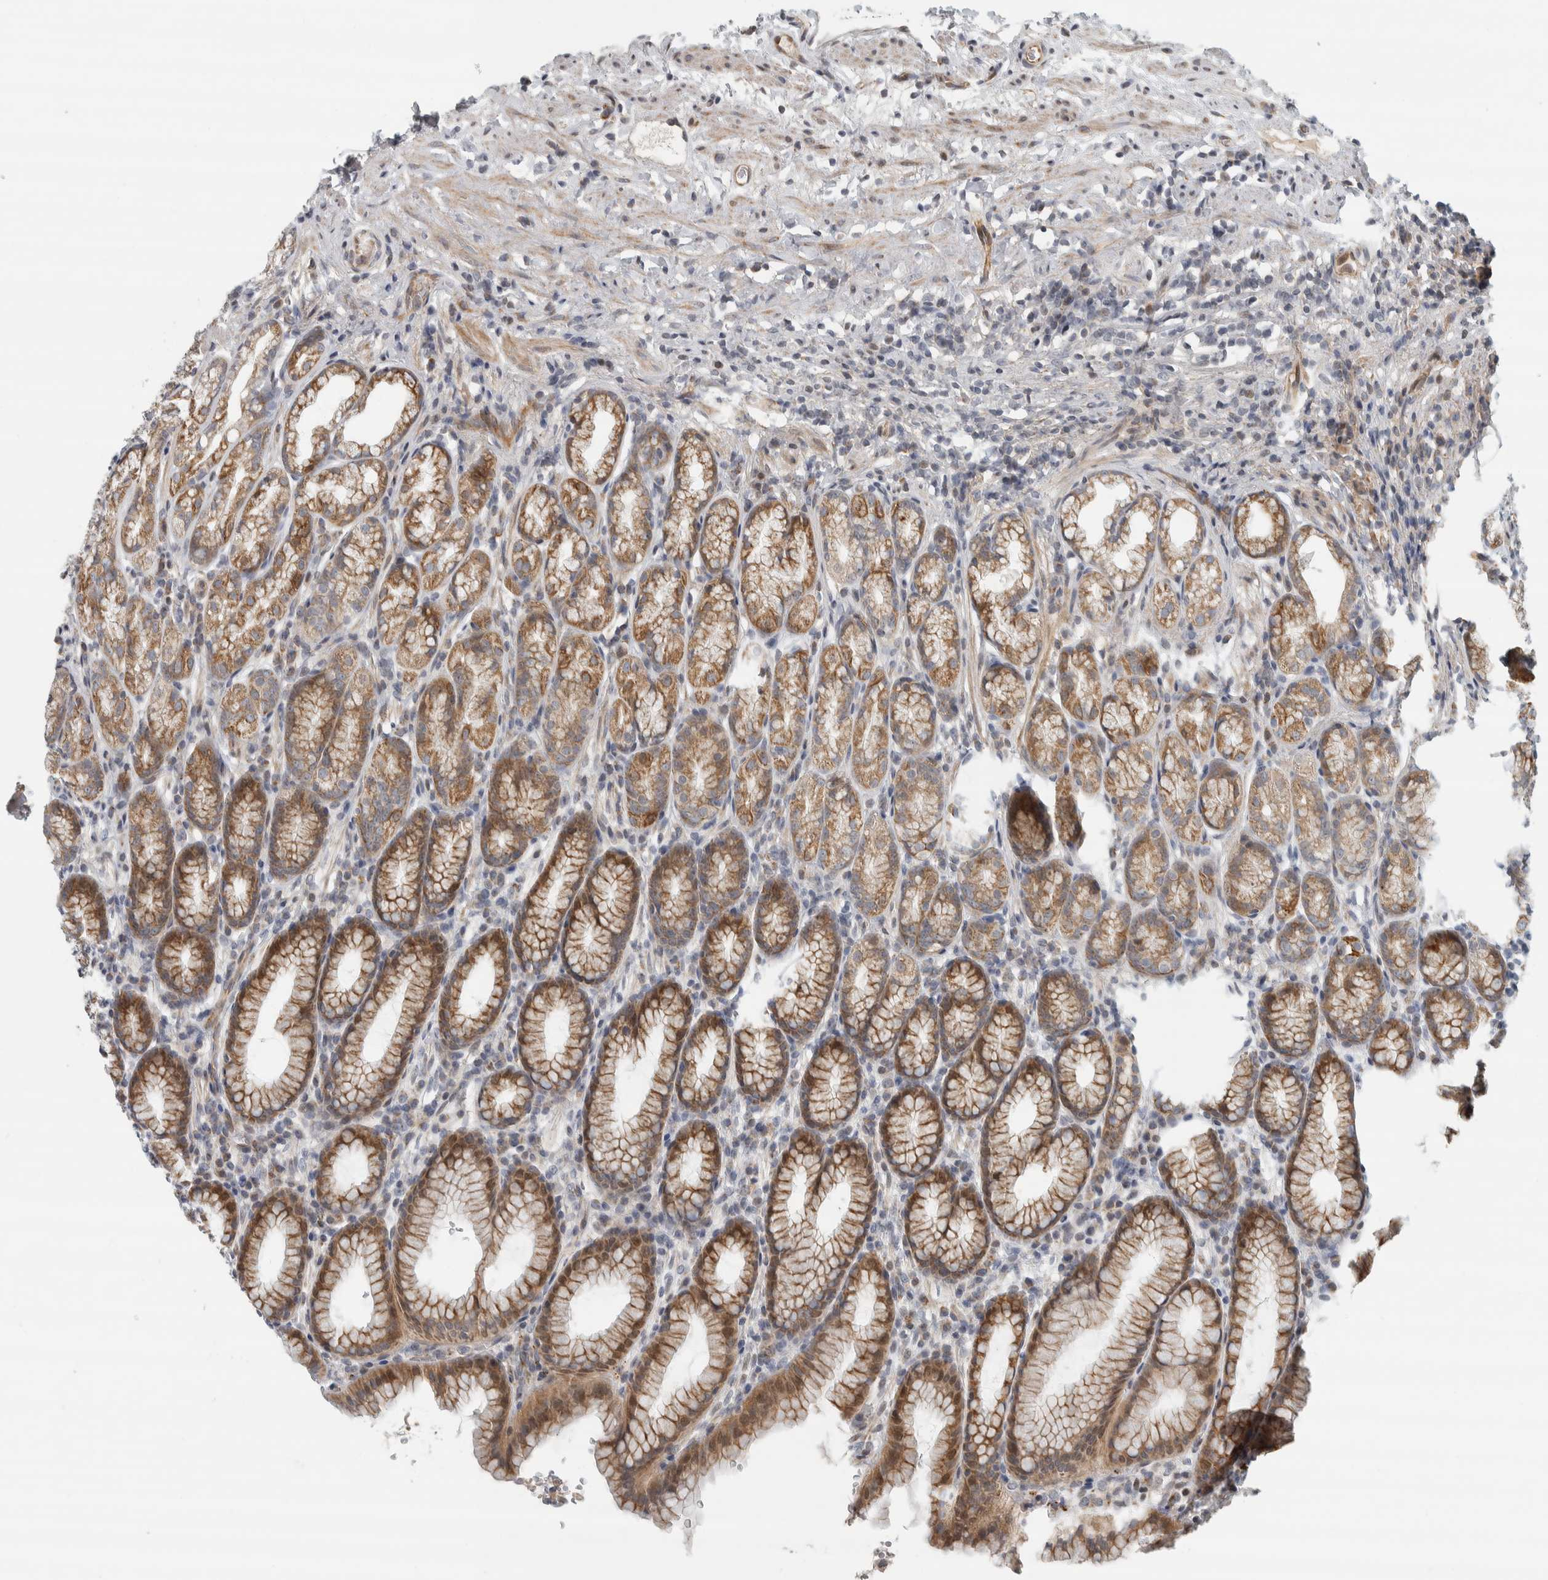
{"staining": {"intensity": "strong", "quantity": ">75%", "location": "cytoplasmic/membranous"}, "tissue": "stomach", "cell_type": "Glandular cells", "image_type": "normal", "snomed": [{"axis": "morphology", "description": "Normal tissue, NOS"}, {"axis": "topography", "description": "Stomach"}], "caption": "The histopathology image demonstrates staining of unremarkable stomach, revealing strong cytoplasmic/membranous protein staining (brown color) within glandular cells. (DAB IHC, brown staining for protein, blue staining for nuclei).", "gene": "AFP", "patient": {"sex": "male", "age": 42}}